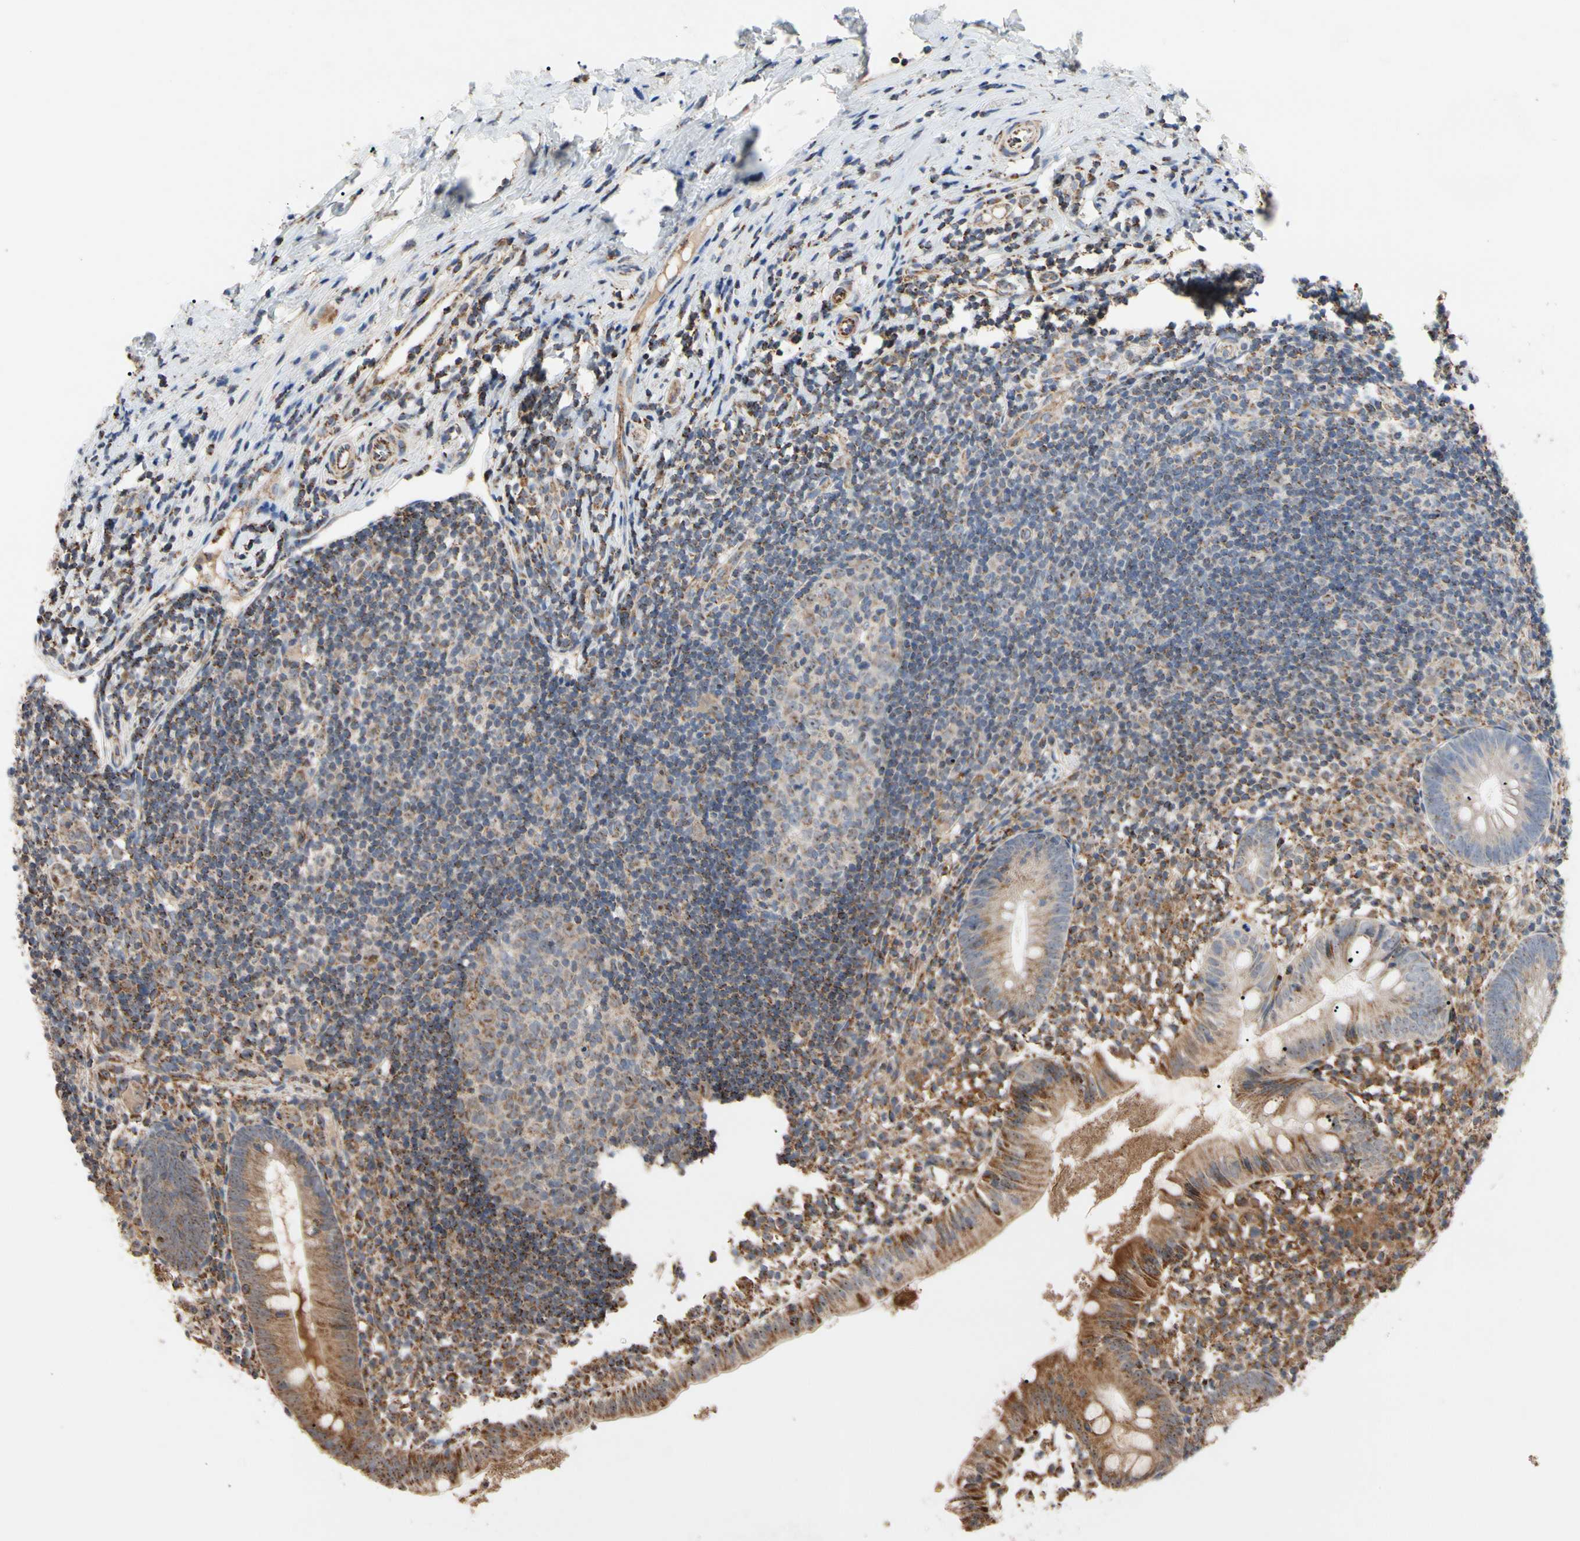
{"staining": {"intensity": "strong", "quantity": ">75%", "location": "cytoplasmic/membranous"}, "tissue": "appendix", "cell_type": "Glandular cells", "image_type": "normal", "snomed": [{"axis": "morphology", "description": "Normal tissue, NOS"}, {"axis": "topography", "description": "Appendix"}], "caption": "Immunohistochemistry (IHC) of benign appendix exhibits high levels of strong cytoplasmic/membranous expression in approximately >75% of glandular cells.", "gene": "FAM110B", "patient": {"sex": "female", "age": 20}}